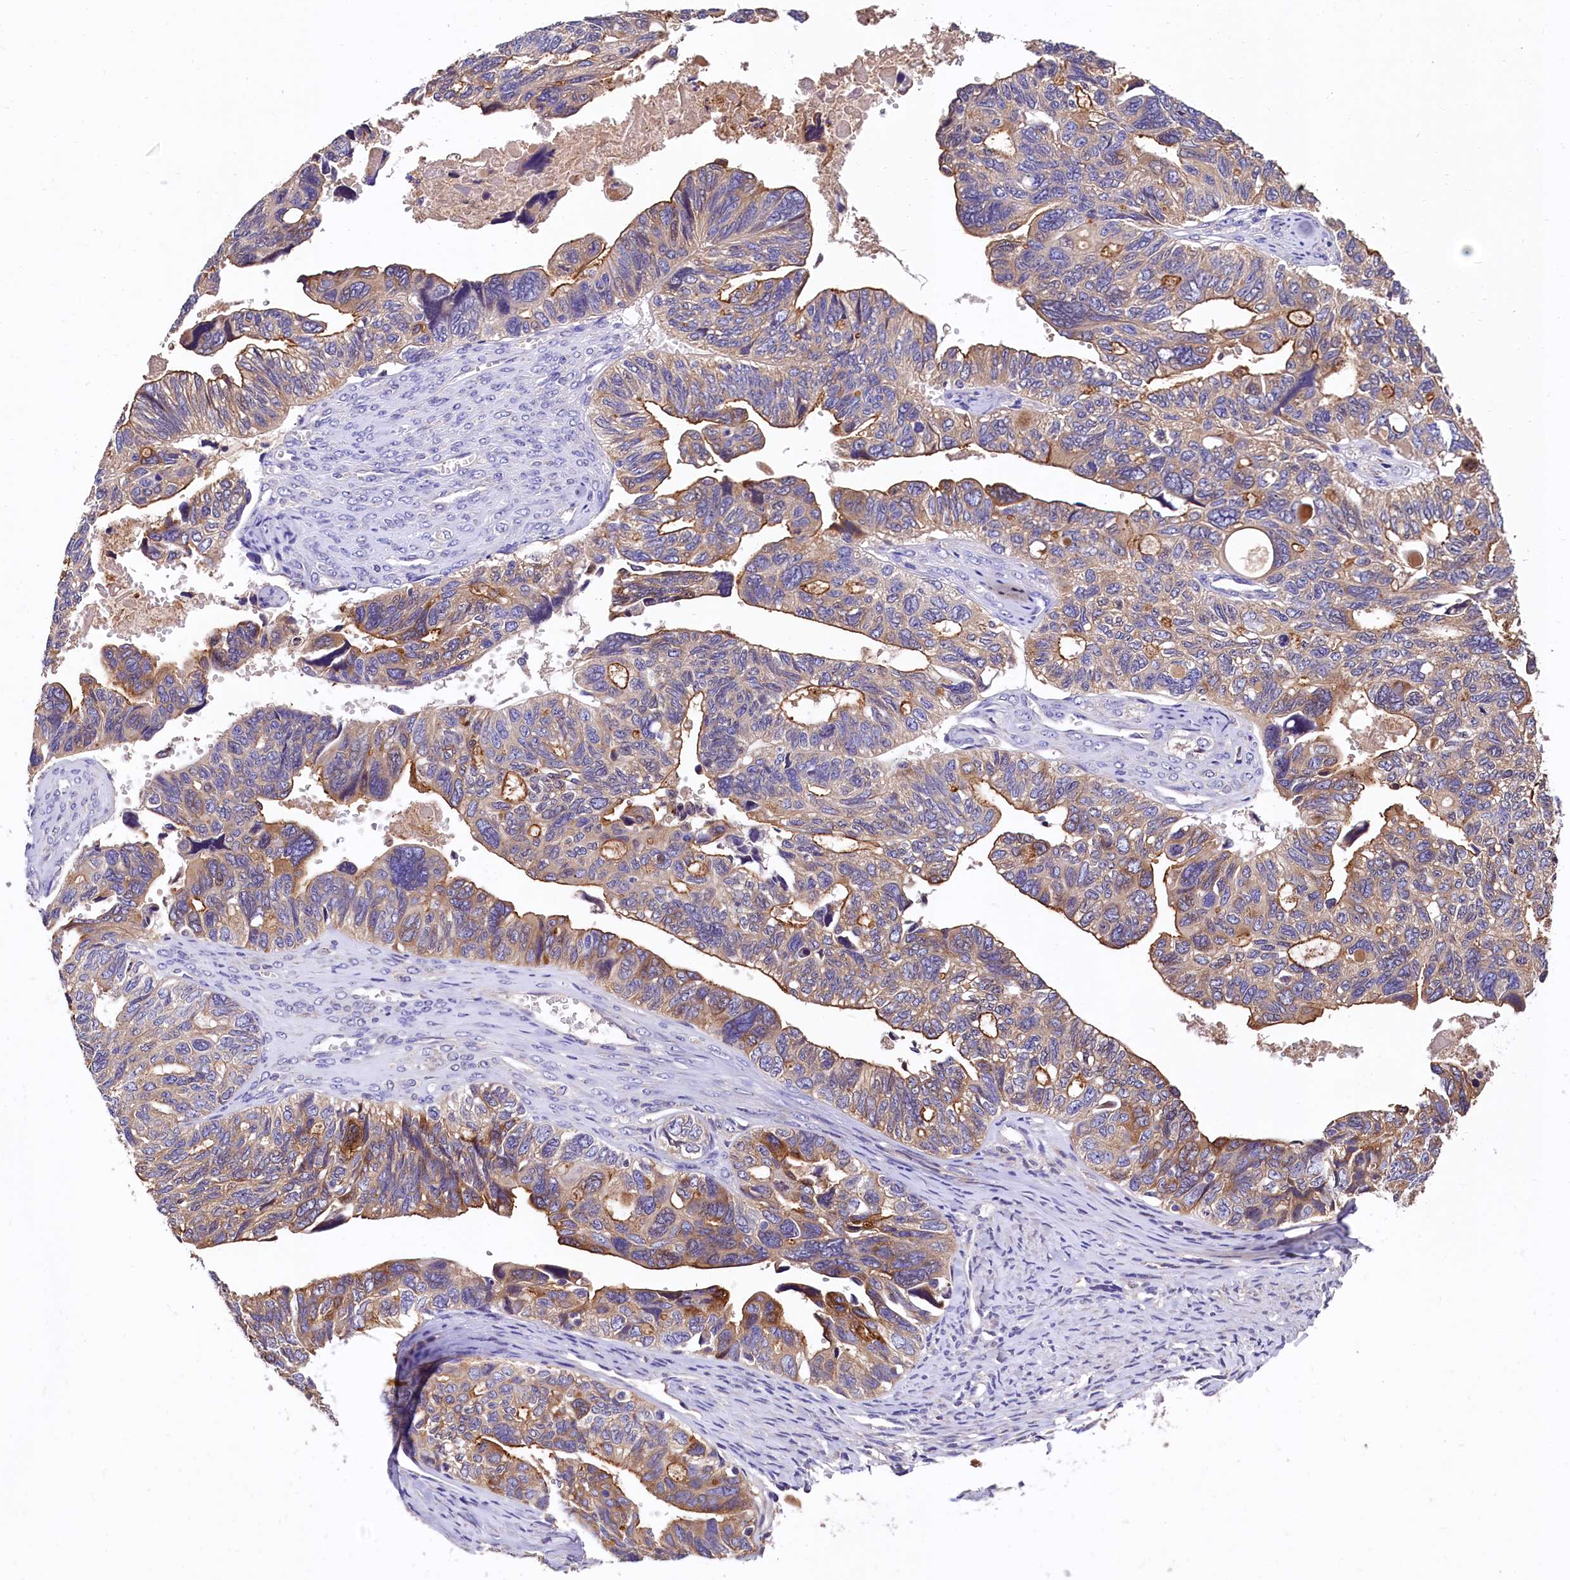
{"staining": {"intensity": "moderate", "quantity": "25%-75%", "location": "cytoplasmic/membranous"}, "tissue": "ovarian cancer", "cell_type": "Tumor cells", "image_type": "cancer", "snomed": [{"axis": "morphology", "description": "Cystadenocarcinoma, serous, NOS"}, {"axis": "topography", "description": "Ovary"}], "caption": "A medium amount of moderate cytoplasmic/membranous expression is appreciated in approximately 25%-75% of tumor cells in ovarian cancer (serous cystadenocarcinoma) tissue.", "gene": "EPS8L2", "patient": {"sex": "female", "age": 79}}